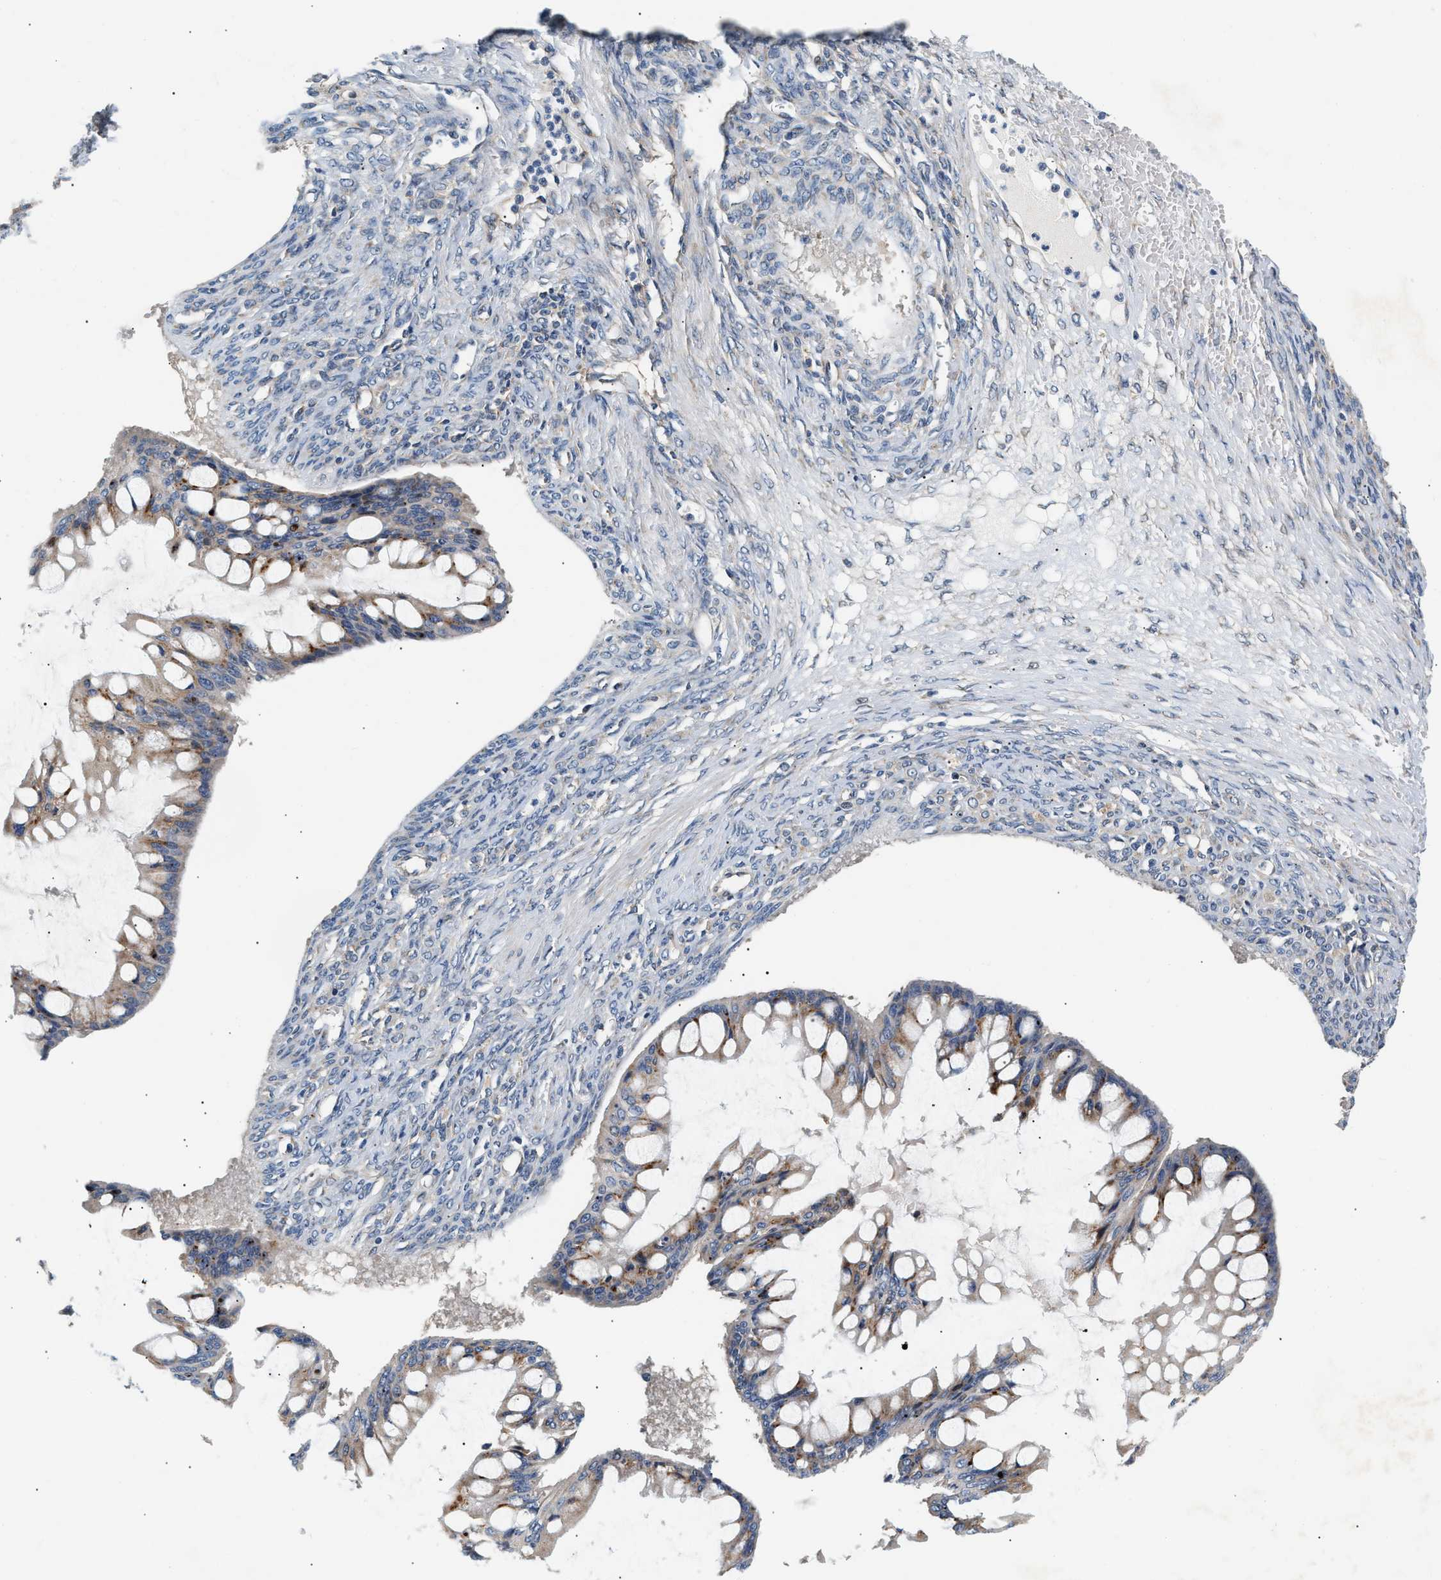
{"staining": {"intensity": "weak", "quantity": ">75%", "location": "cytoplasmic/membranous"}, "tissue": "ovarian cancer", "cell_type": "Tumor cells", "image_type": "cancer", "snomed": [{"axis": "morphology", "description": "Cystadenocarcinoma, mucinous, NOS"}, {"axis": "topography", "description": "Ovary"}], "caption": "Protein staining of mucinous cystadenocarcinoma (ovarian) tissue exhibits weak cytoplasmic/membranous staining in about >75% of tumor cells.", "gene": "IFT74", "patient": {"sex": "female", "age": 73}}